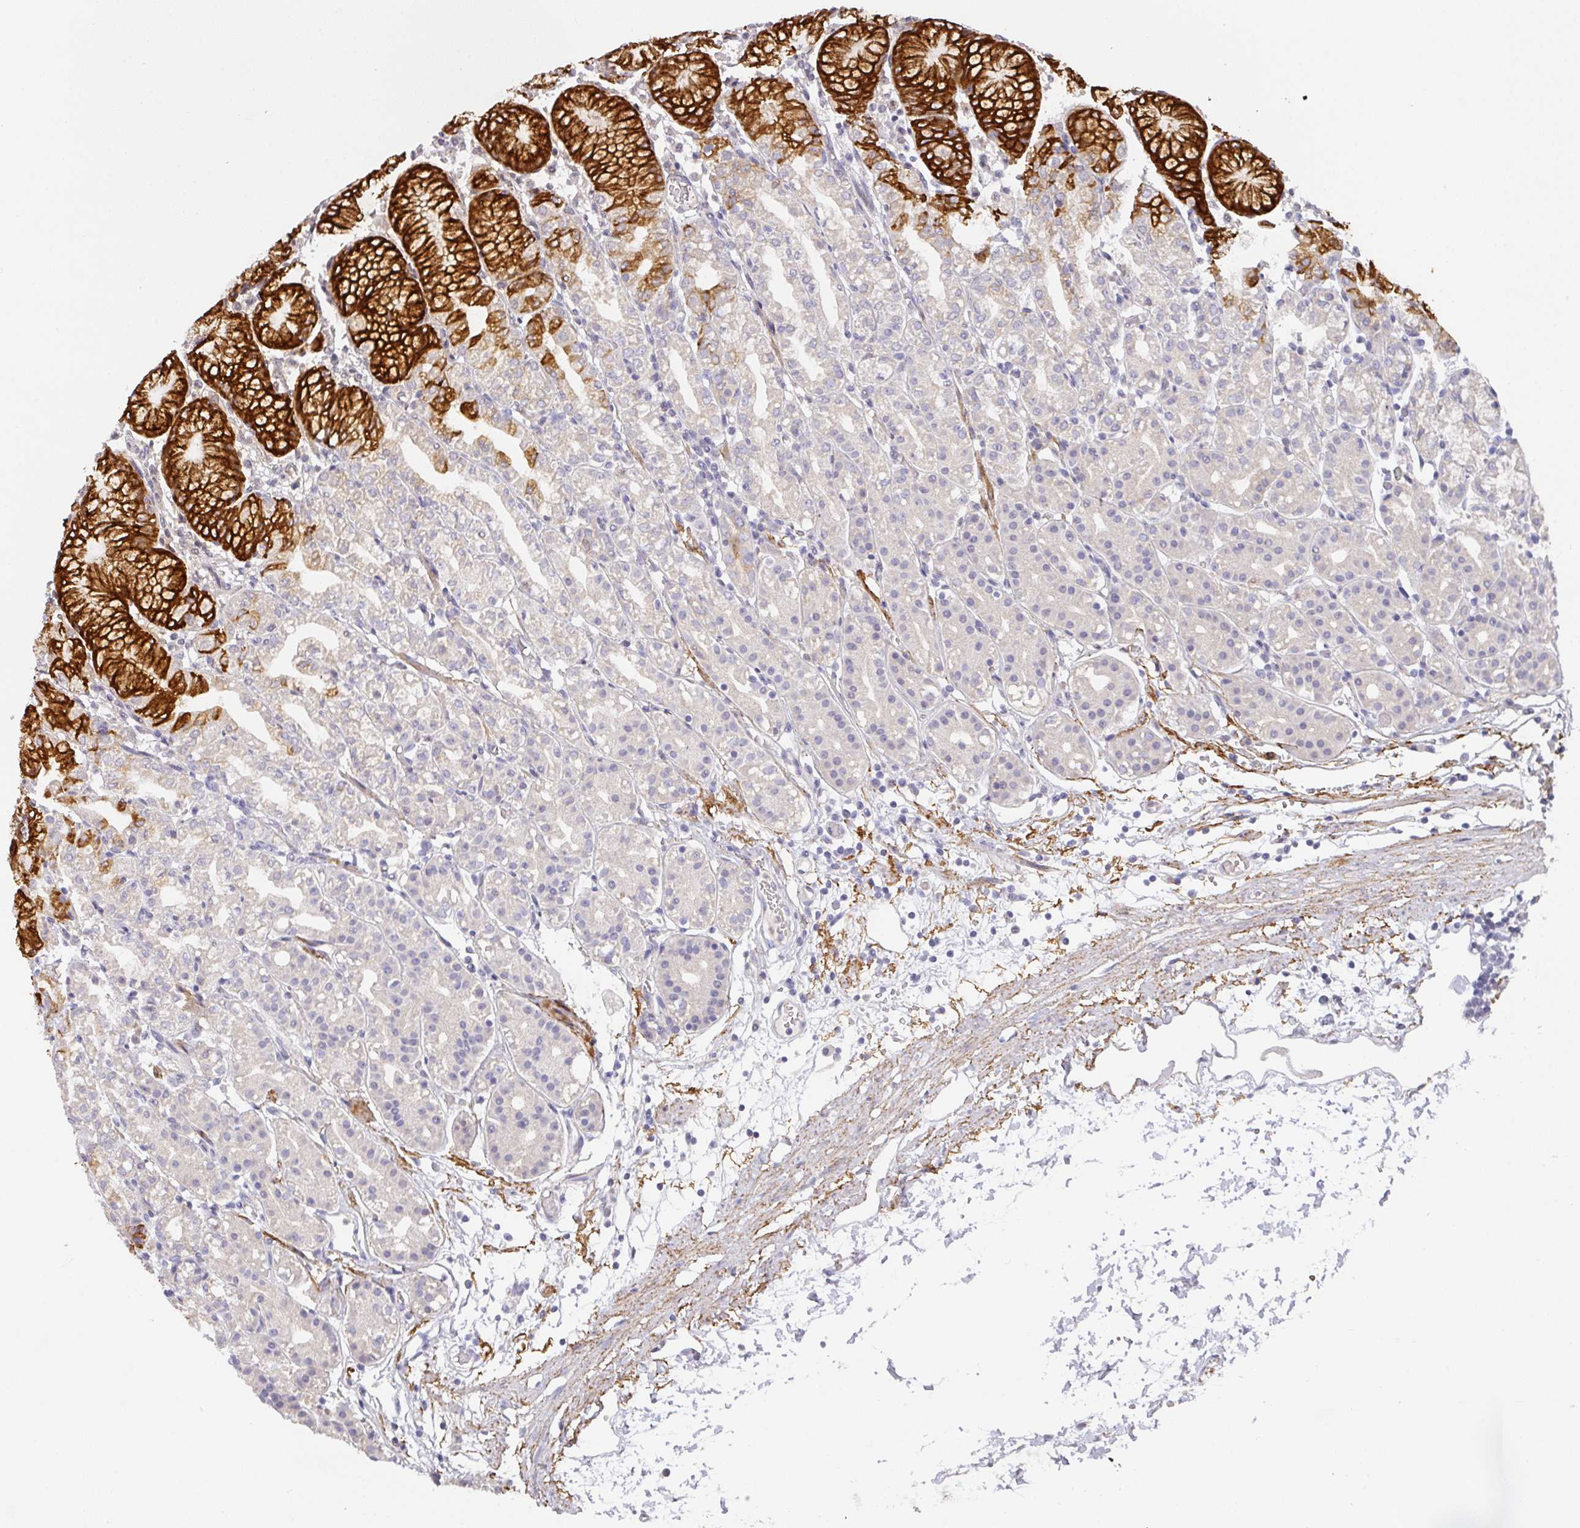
{"staining": {"intensity": "strong", "quantity": "25%-75%", "location": "cytoplasmic/membranous"}, "tissue": "stomach", "cell_type": "Glandular cells", "image_type": "normal", "snomed": [{"axis": "morphology", "description": "Normal tissue, NOS"}, {"axis": "topography", "description": "Stomach"}], "caption": "Immunohistochemical staining of unremarkable stomach displays 25%-75% levels of strong cytoplasmic/membranous protein positivity in about 25%-75% of glandular cells.", "gene": "FOXN4", "patient": {"sex": "female", "age": 57}}